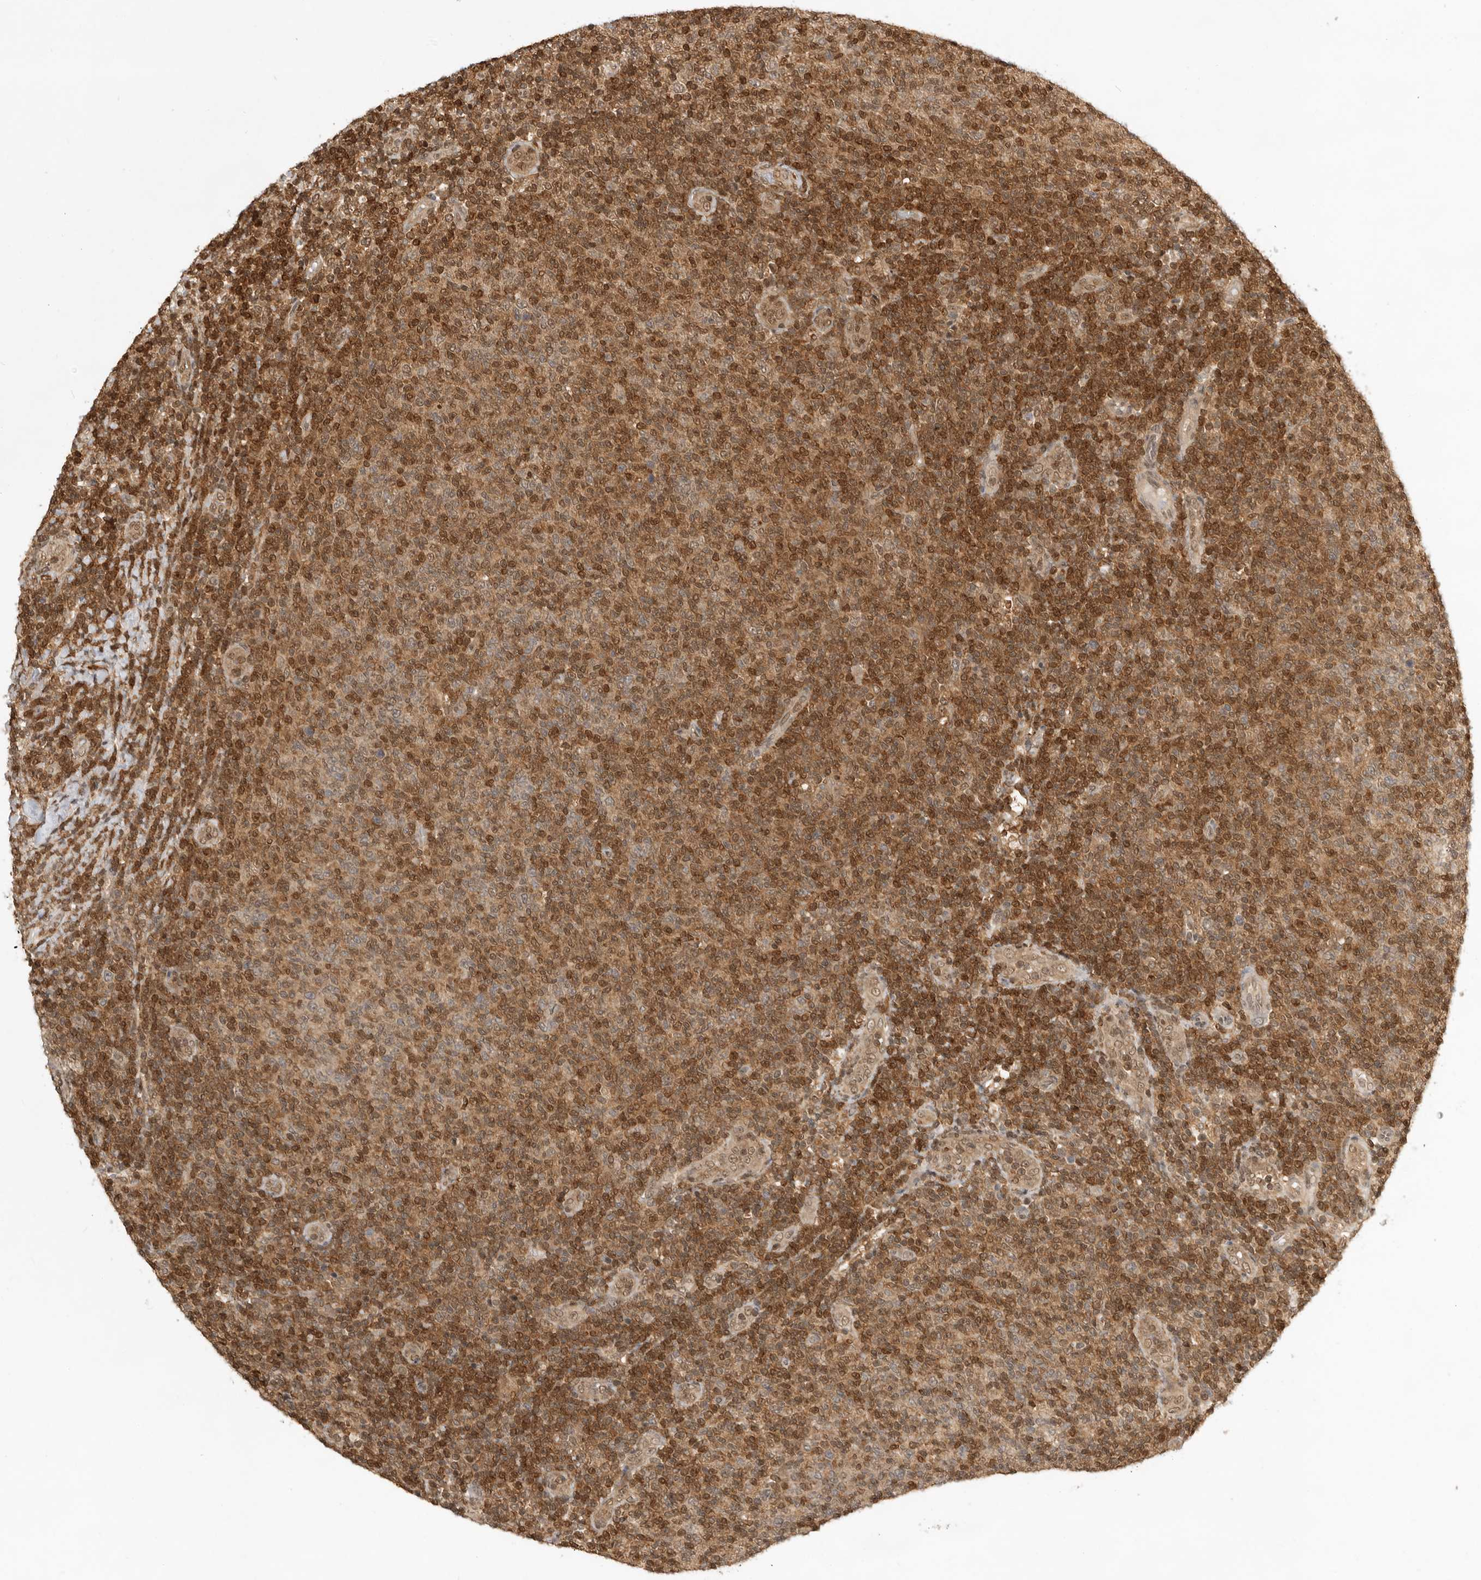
{"staining": {"intensity": "moderate", "quantity": ">75%", "location": "cytoplasmic/membranous,nuclear"}, "tissue": "lymphoma", "cell_type": "Tumor cells", "image_type": "cancer", "snomed": [{"axis": "morphology", "description": "Malignant lymphoma, non-Hodgkin's type, Low grade"}, {"axis": "topography", "description": "Lymph node"}], "caption": "Immunohistochemistry (IHC) micrograph of neoplastic tissue: human malignant lymphoma, non-Hodgkin's type (low-grade) stained using immunohistochemistry (IHC) displays medium levels of moderate protein expression localized specifically in the cytoplasmic/membranous and nuclear of tumor cells, appearing as a cytoplasmic/membranous and nuclear brown color.", "gene": "ADPRS", "patient": {"sex": "male", "age": 66}}